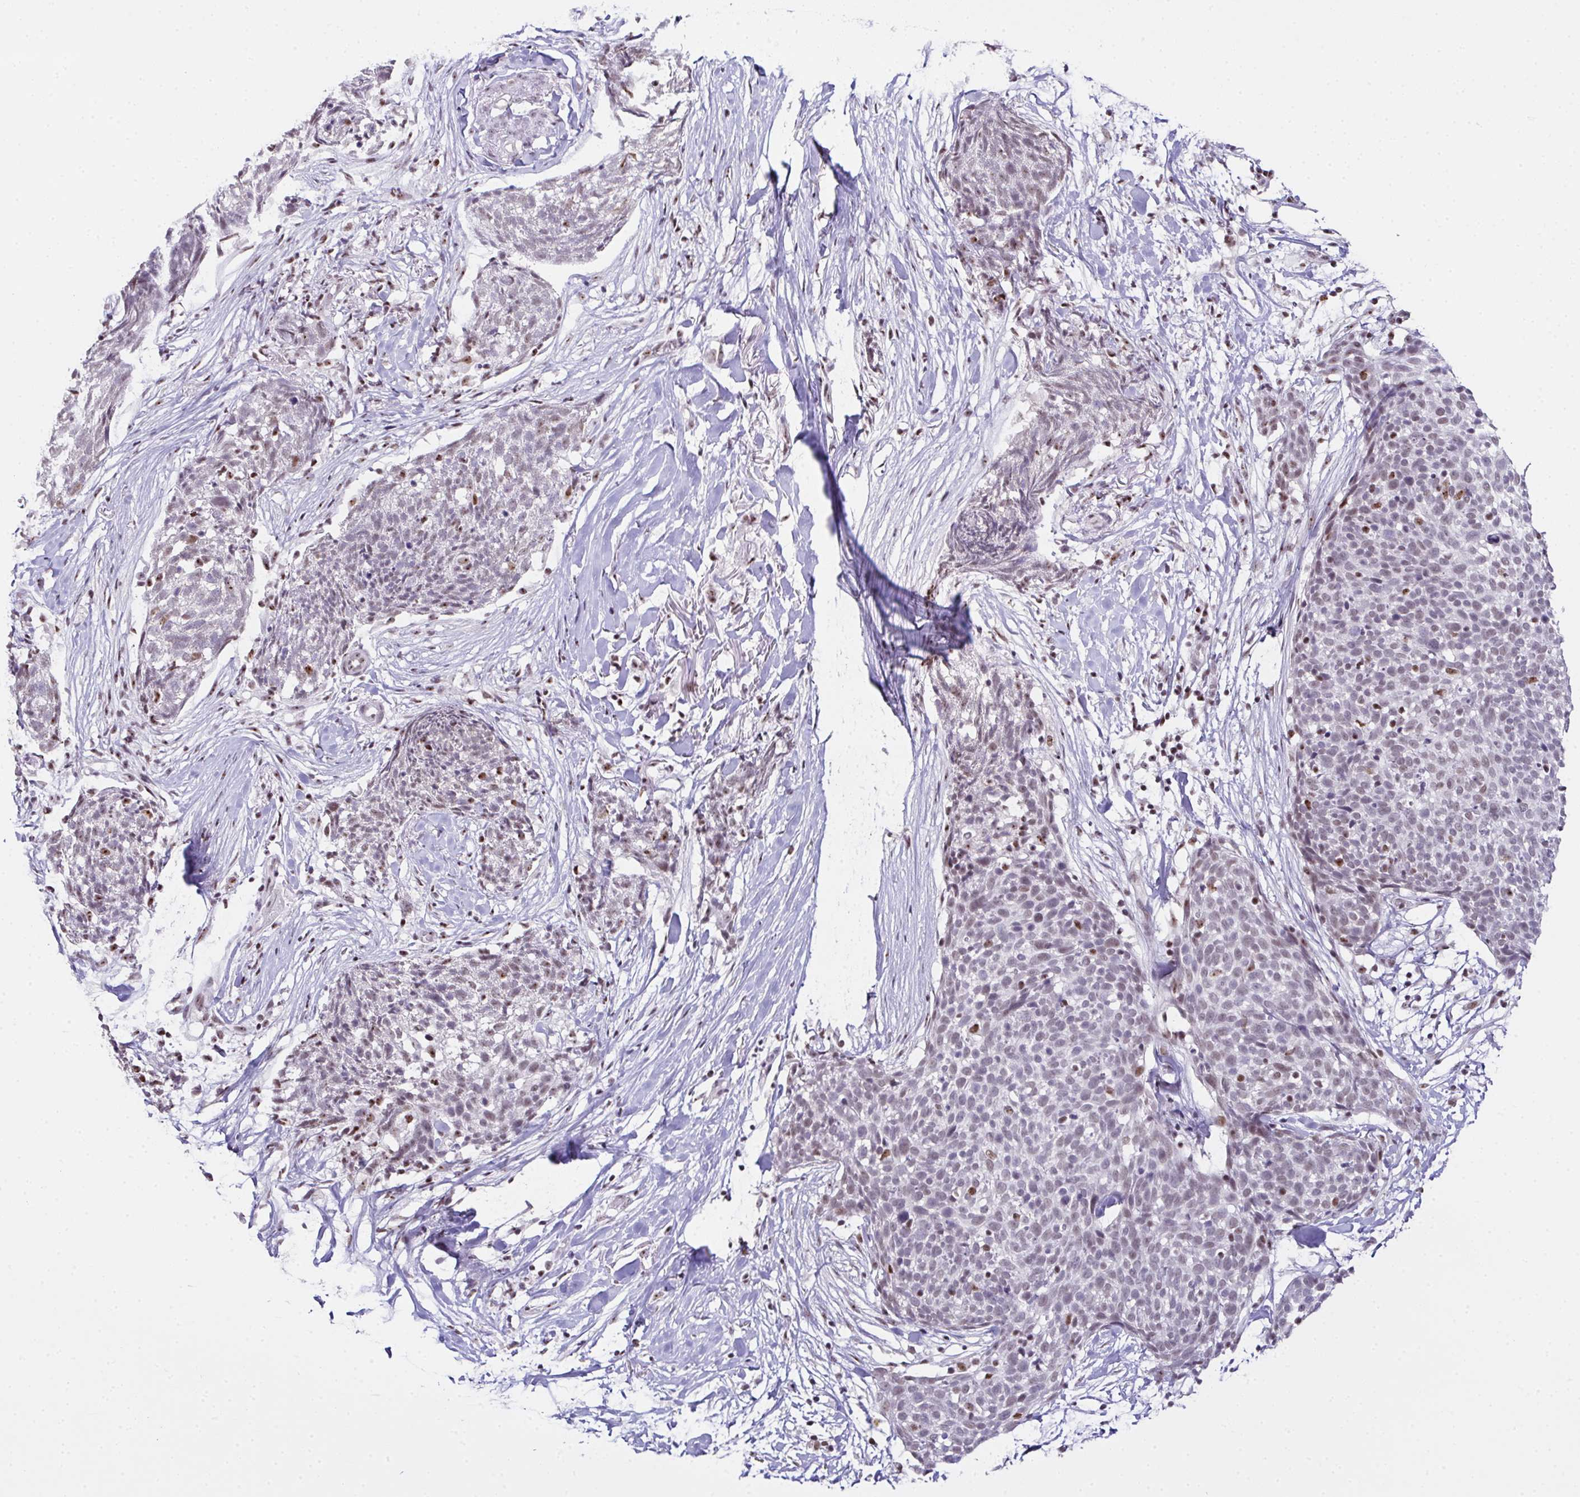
{"staining": {"intensity": "weak", "quantity": "25%-75%", "location": "nuclear"}, "tissue": "skin cancer", "cell_type": "Tumor cells", "image_type": "cancer", "snomed": [{"axis": "morphology", "description": "Squamous cell carcinoma, NOS"}, {"axis": "topography", "description": "Skin"}, {"axis": "topography", "description": "Vulva"}], "caption": "Protein staining by IHC demonstrates weak nuclear expression in approximately 25%-75% of tumor cells in skin squamous cell carcinoma.", "gene": "ZNF800", "patient": {"sex": "female", "age": 75}}